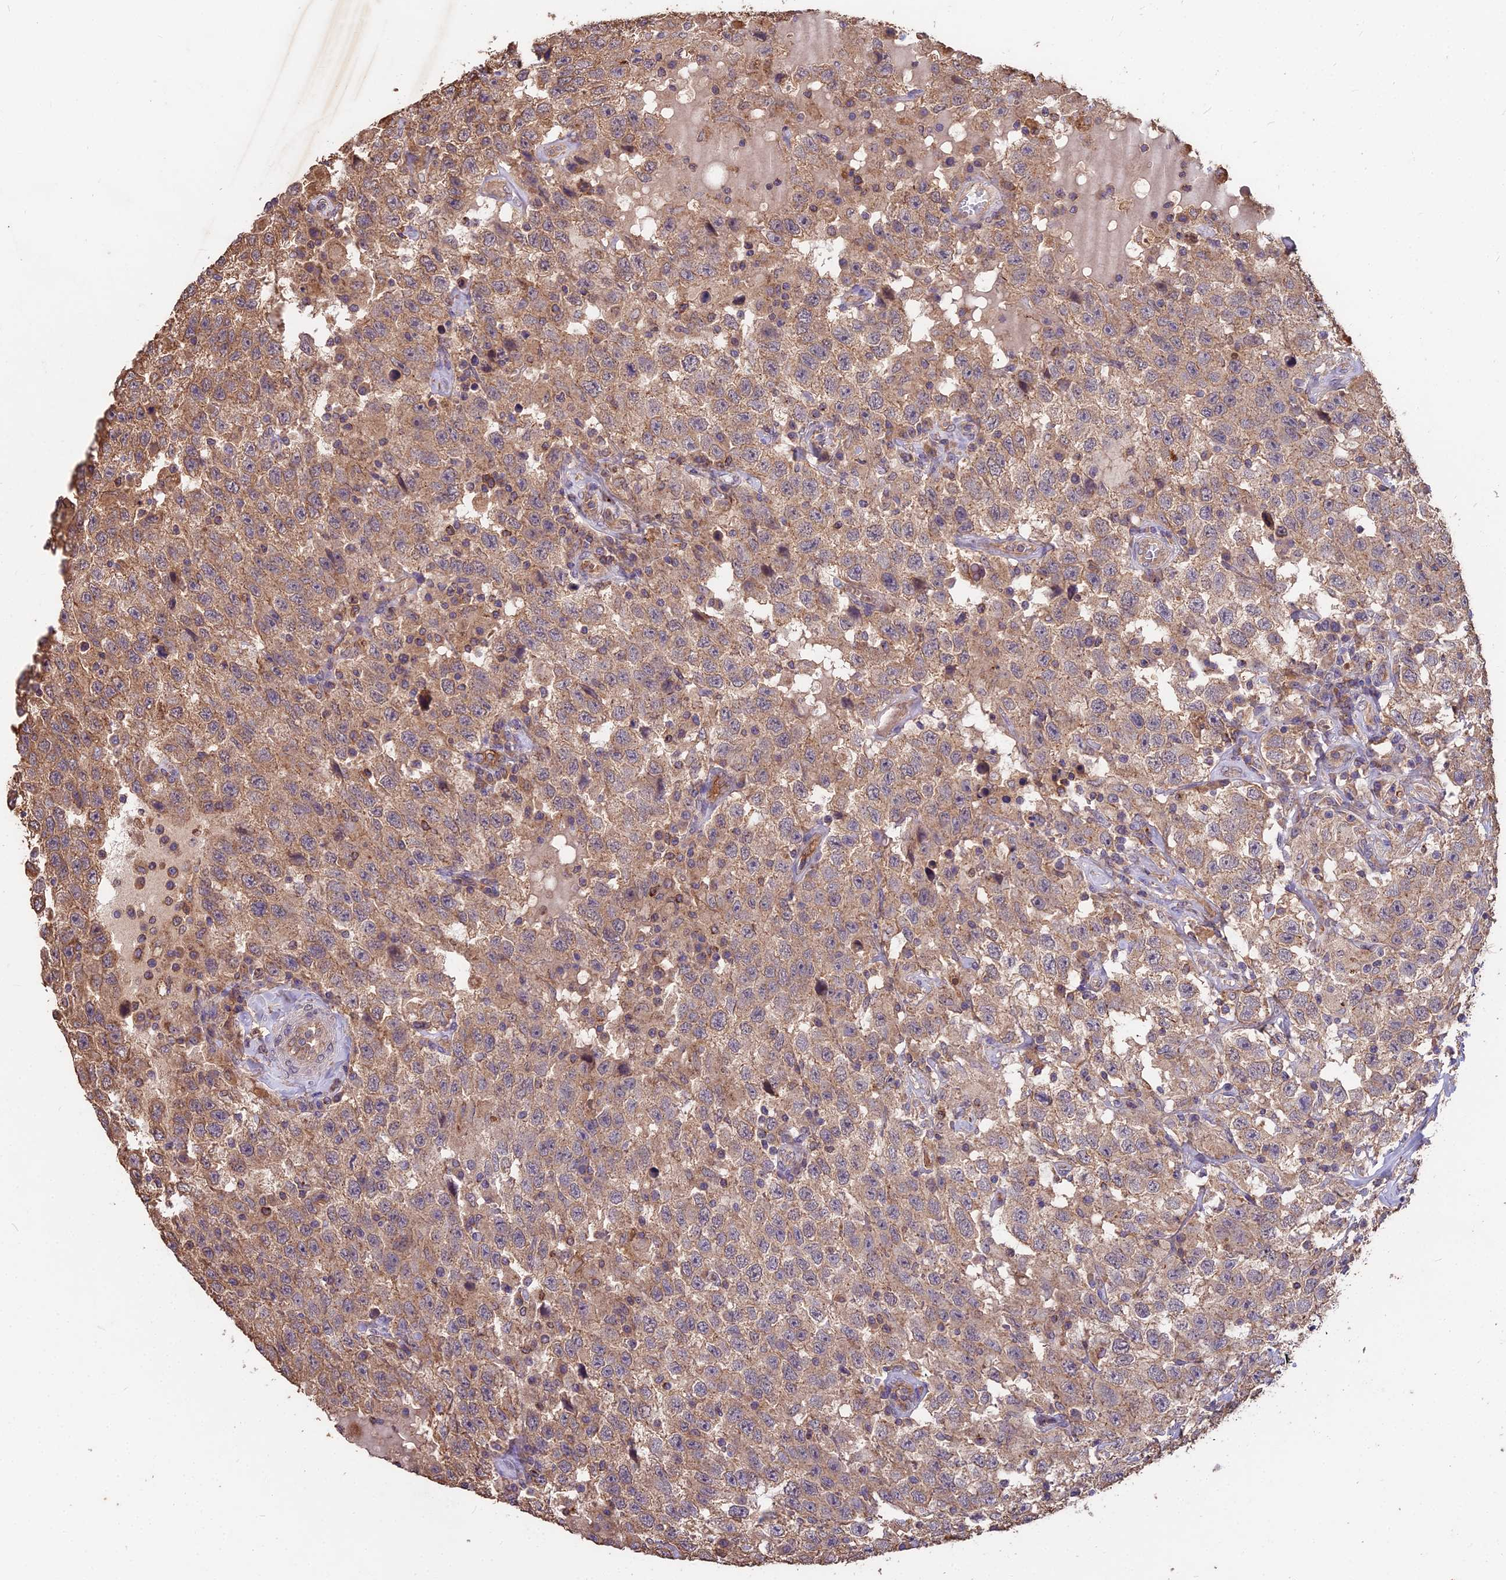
{"staining": {"intensity": "moderate", "quantity": ">75%", "location": "cytoplasmic/membranous"}, "tissue": "testis cancer", "cell_type": "Tumor cells", "image_type": "cancer", "snomed": [{"axis": "morphology", "description": "Seminoma, NOS"}, {"axis": "topography", "description": "Testis"}], "caption": "This histopathology image shows immunohistochemistry (IHC) staining of human testis cancer, with medium moderate cytoplasmic/membranous positivity in approximately >75% of tumor cells.", "gene": "CEMIP2", "patient": {"sex": "male", "age": 41}}